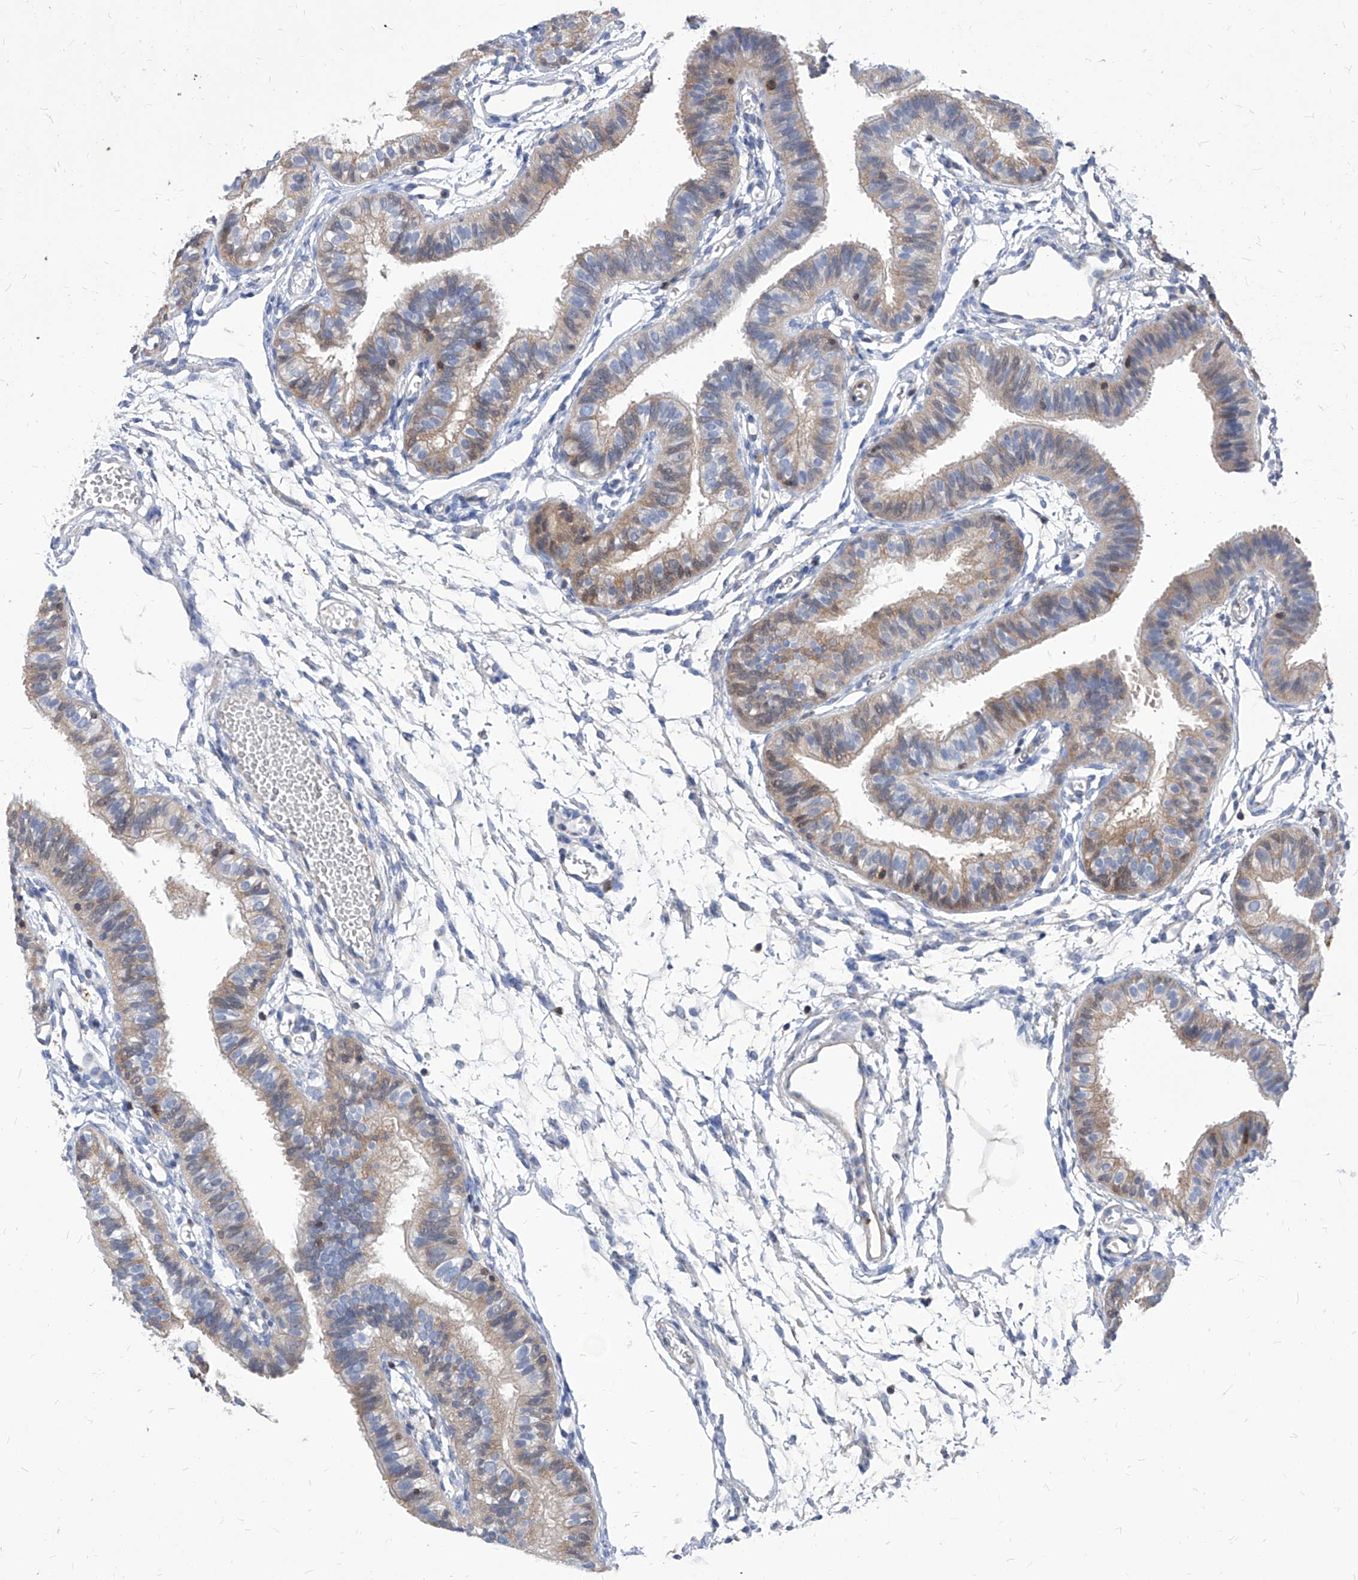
{"staining": {"intensity": "moderate", "quantity": ">75%", "location": "cytoplasmic/membranous"}, "tissue": "fallopian tube", "cell_type": "Glandular cells", "image_type": "normal", "snomed": [{"axis": "morphology", "description": "Normal tissue, NOS"}, {"axis": "topography", "description": "Fallopian tube"}], "caption": "Immunohistochemical staining of unremarkable fallopian tube reveals medium levels of moderate cytoplasmic/membranous expression in about >75% of glandular cells.", "gene": "ABRACL", "patient": {"sex": "female", "age": 35}}